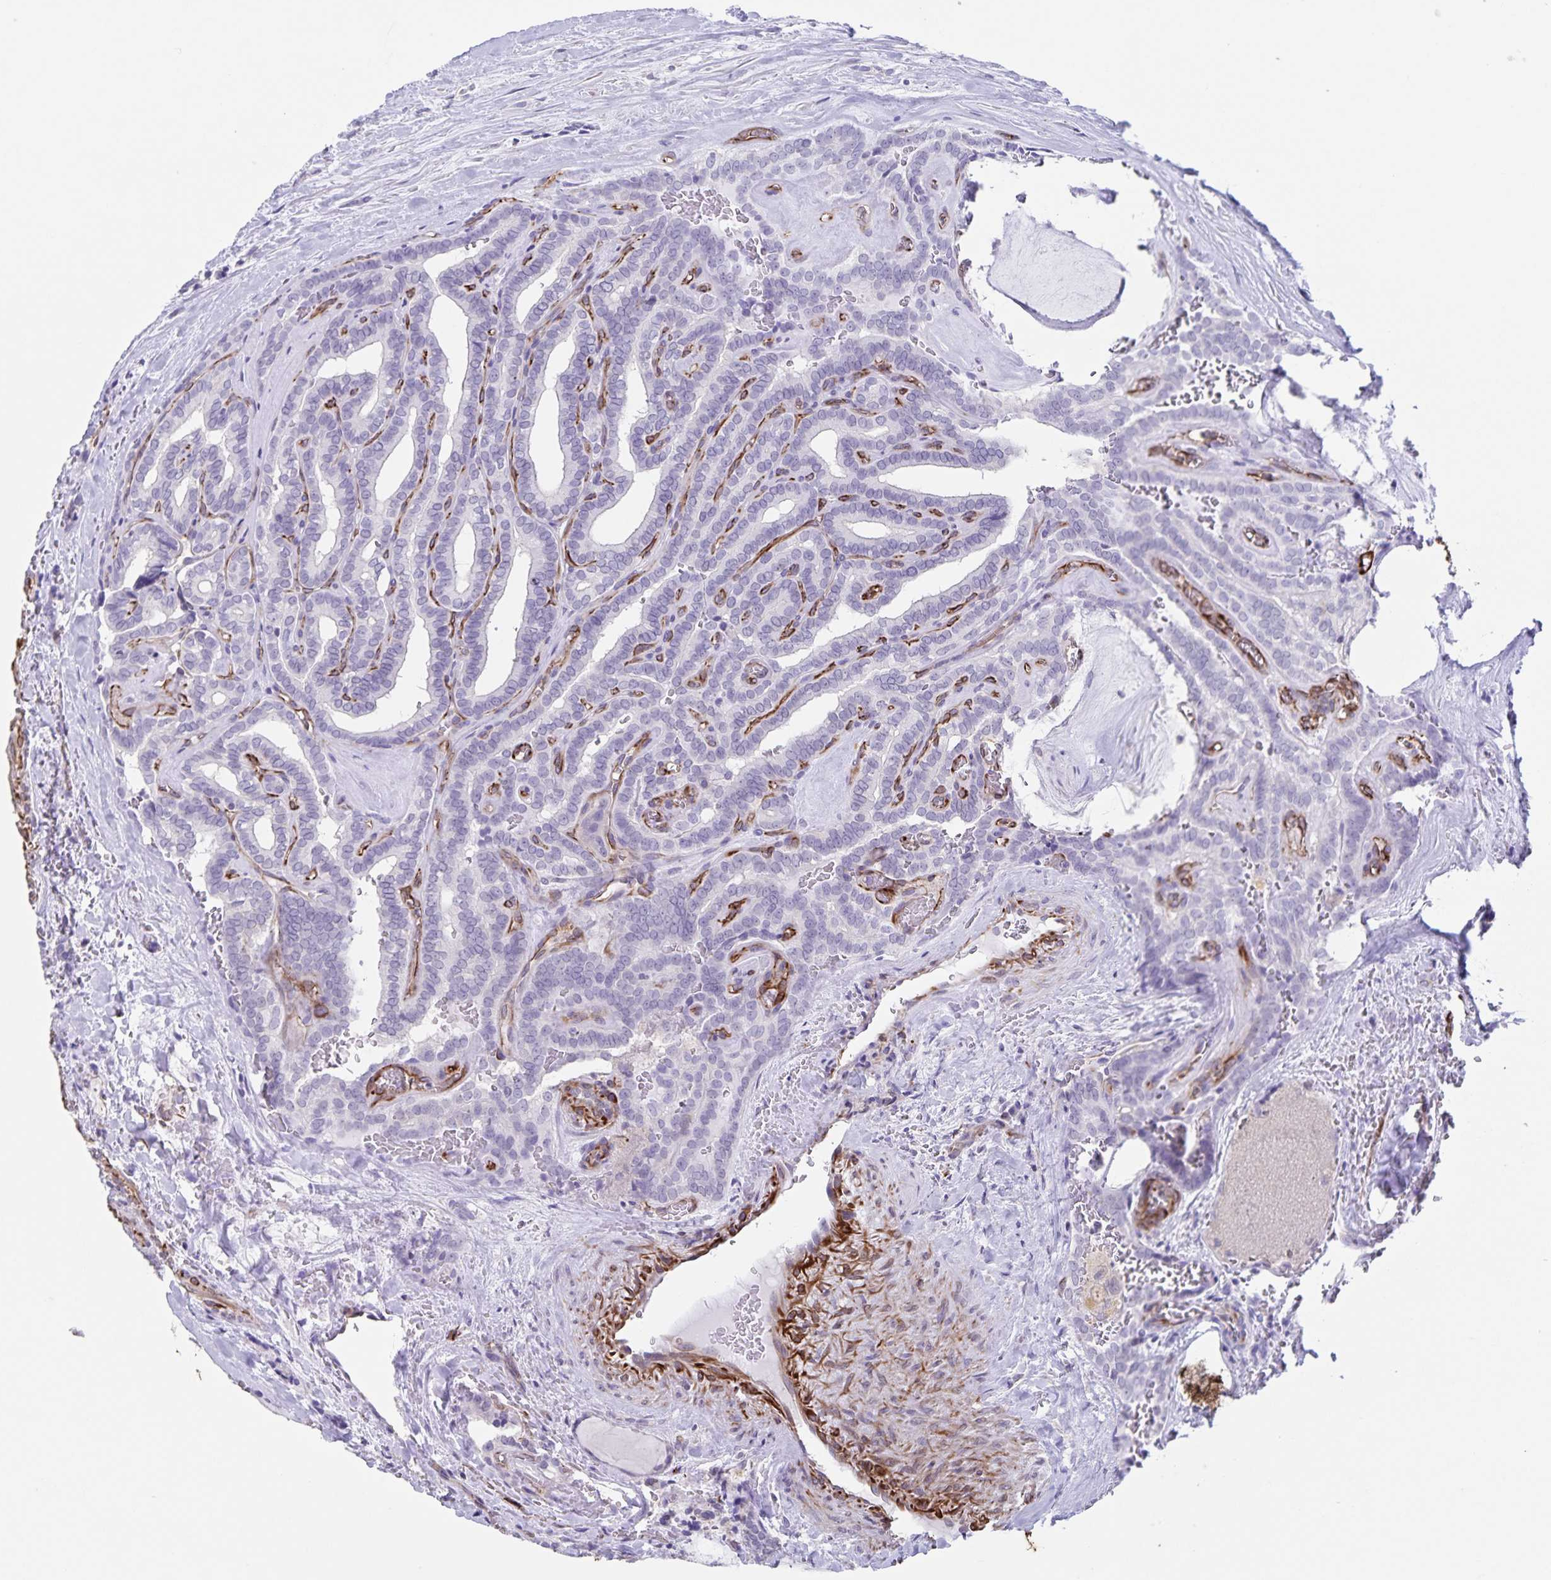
{"staining": {"intensity": "negative", "quantity": "none", "location": "none"}, "tissue": "thyroid cancer", "cell_type": "Tumor cells", "image_type": "cancer", "snomed": [{"axis": "morphology", "description": "Papillary adenocarcinoma, NOS"}, {"axis": "topography", "description": "Thyroid gland"}], "caption": "Photomicrograph shows no significant protein expression in tumor cells of papillary adenocarcinoma (thyroid).", "gene": "SYNM", "patient": {"sex": "female", "age": 21}}